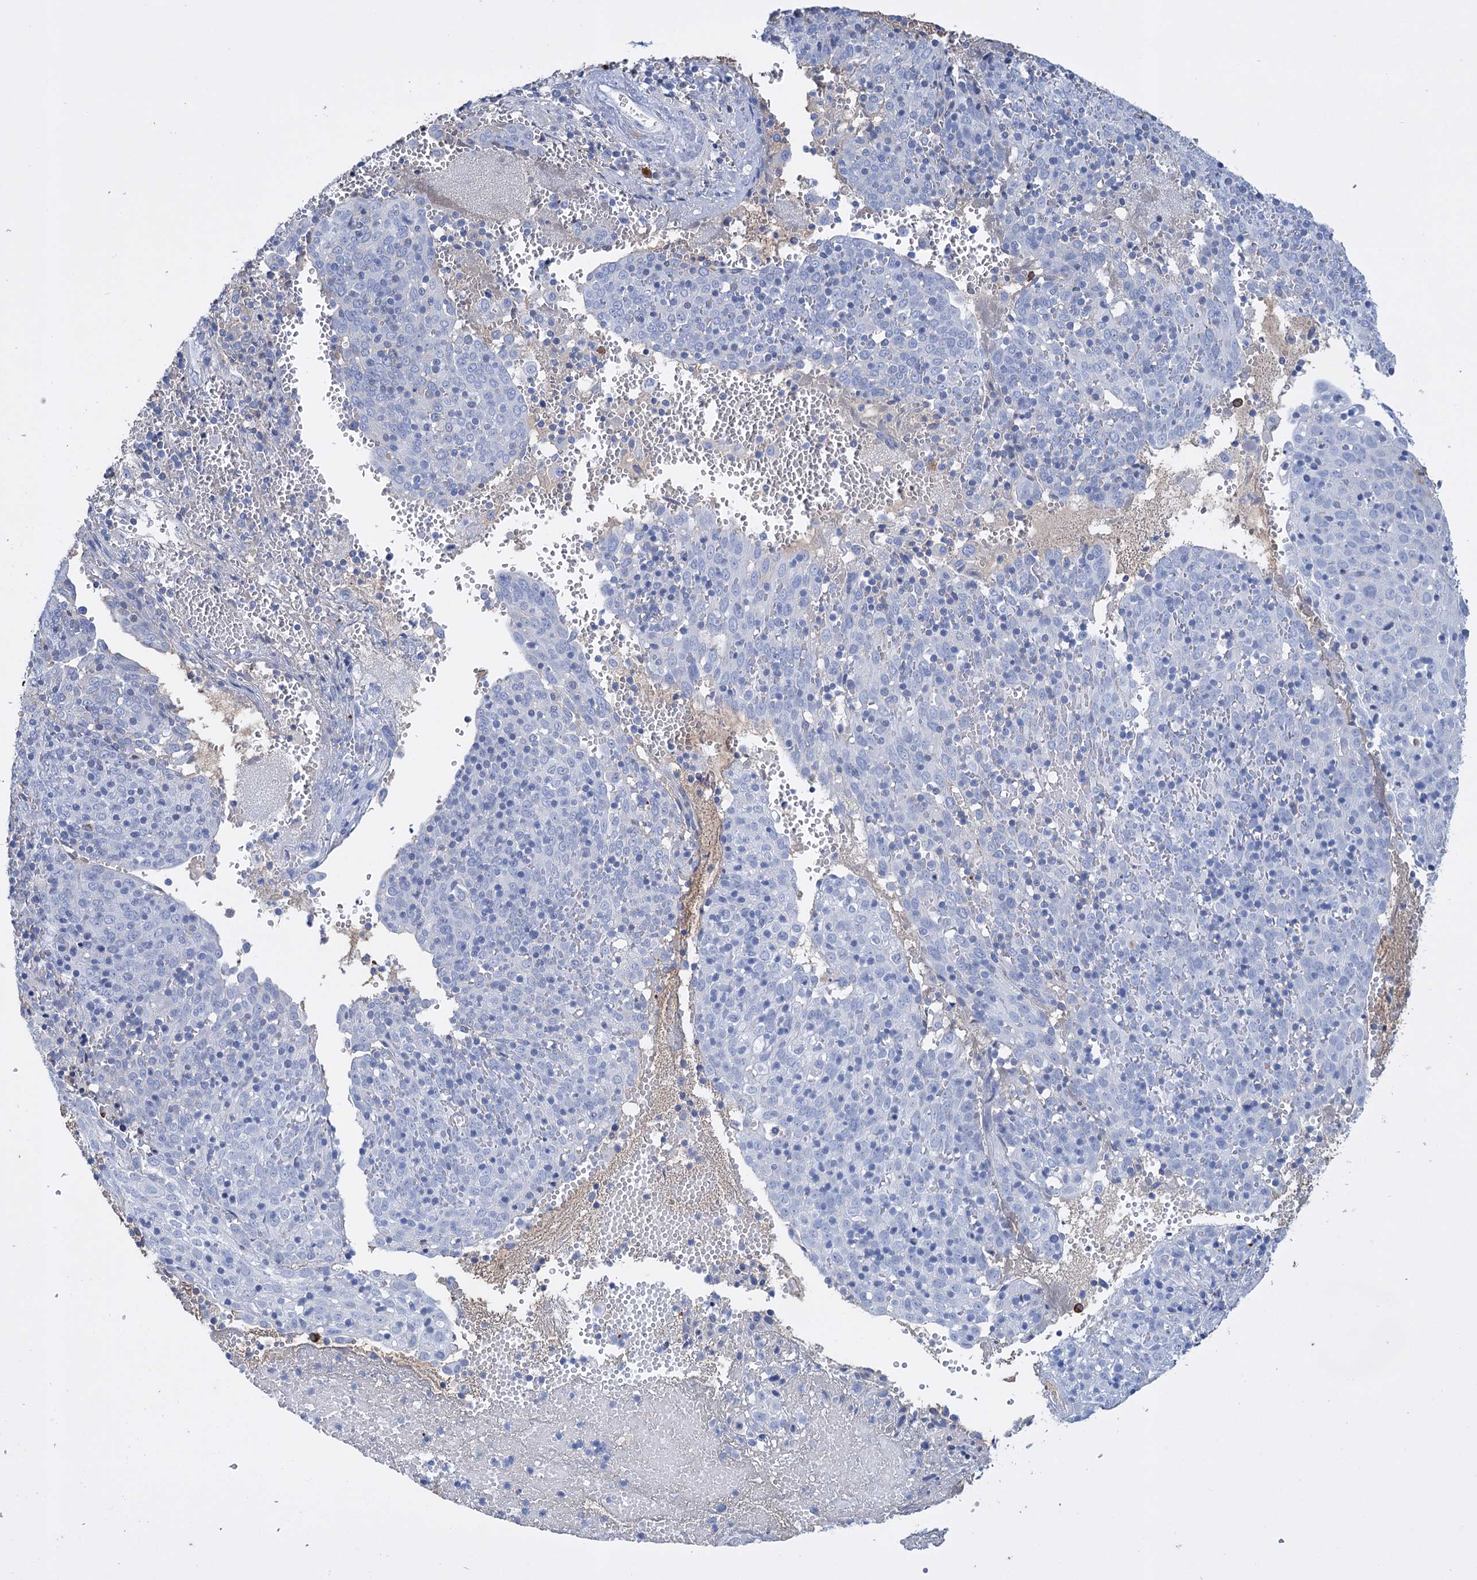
{"staining": {"intensity": "negative", "quantity": "none", "location": "none"}, "tissue": "cervical cancer", "cell_type": "Tumor cells", "image_type": "cancer", "snomed": [{"axis": "morphology", "description": "Squamous cell carcinoma, NOS"}, {"axis": "topography", "description": "Cervix"}], "caption": "There is no significant positivity in tumor cells of cervical cancer (squamous cell carcinoma). (Brightfield microscopy of DAB immunohistochemistry (IHC) at high magnification).", "gene": "FBXW12", "patient": {"sex": "female", "age": 67}}